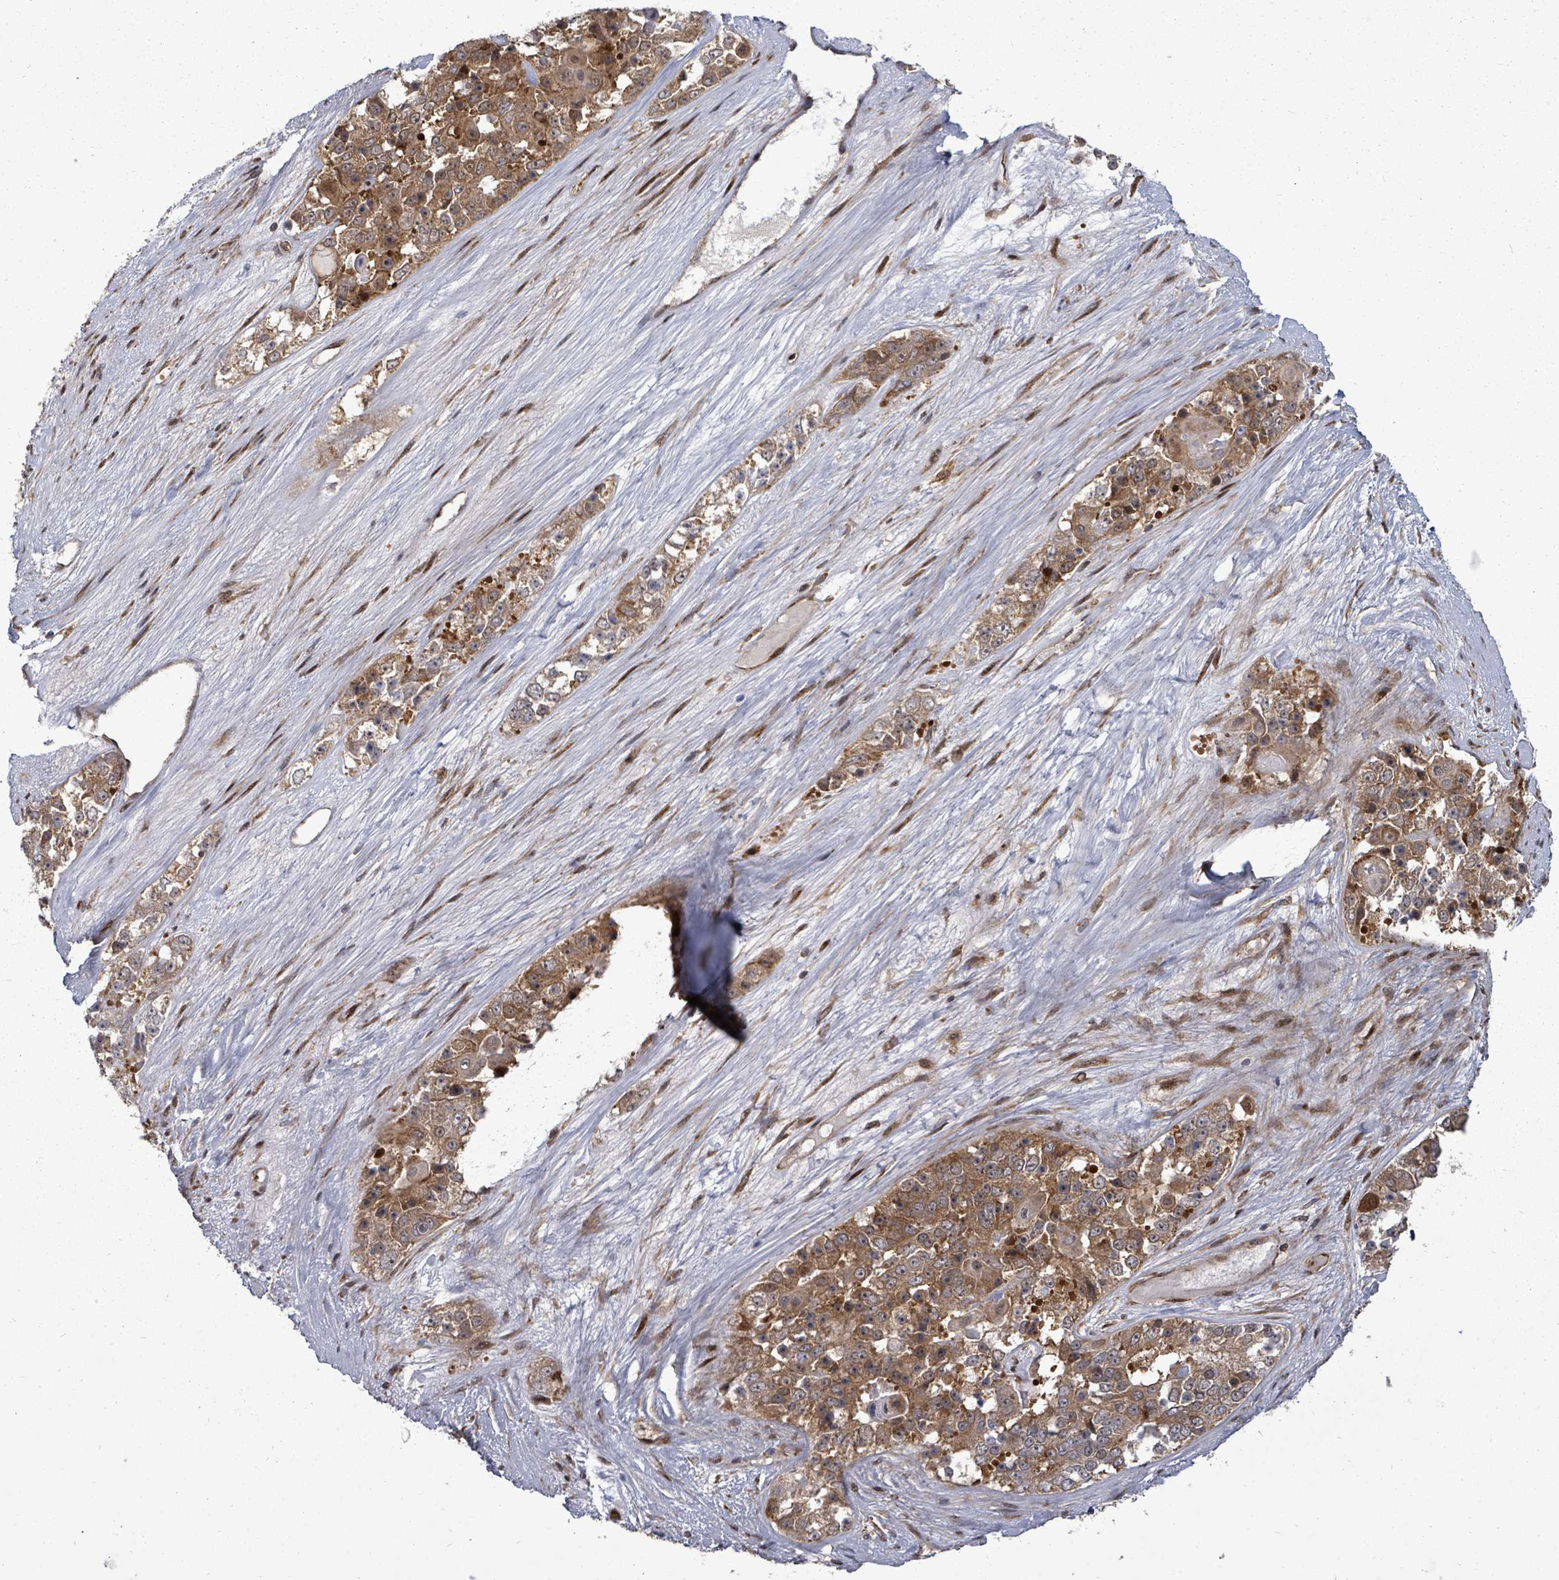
{"staining": {"intensity": "strong", "quantity": ">75%", "location": "cytoplasmic/membranous"}, "tissue": "ovarian cancer", "cell_type": "Tumor cells", "image_type": "cancer", "snomed": [{"axis": "morphology", "description": "Carcinoma, endometroid"}, {"axis": "topography", "description": "Ovary"}], "caption": "Immunohistochemical staining of endometroid carcinoma (ovarian) demonstrates high levels of strong cytoplasmic/membranous protein expression in about >75% of tumor cells. (brown staining indicates protein expression, while blue staining denotes nuclei).", "gene": "EIF3C", "patient": {"sex": "female", "age": 51}}